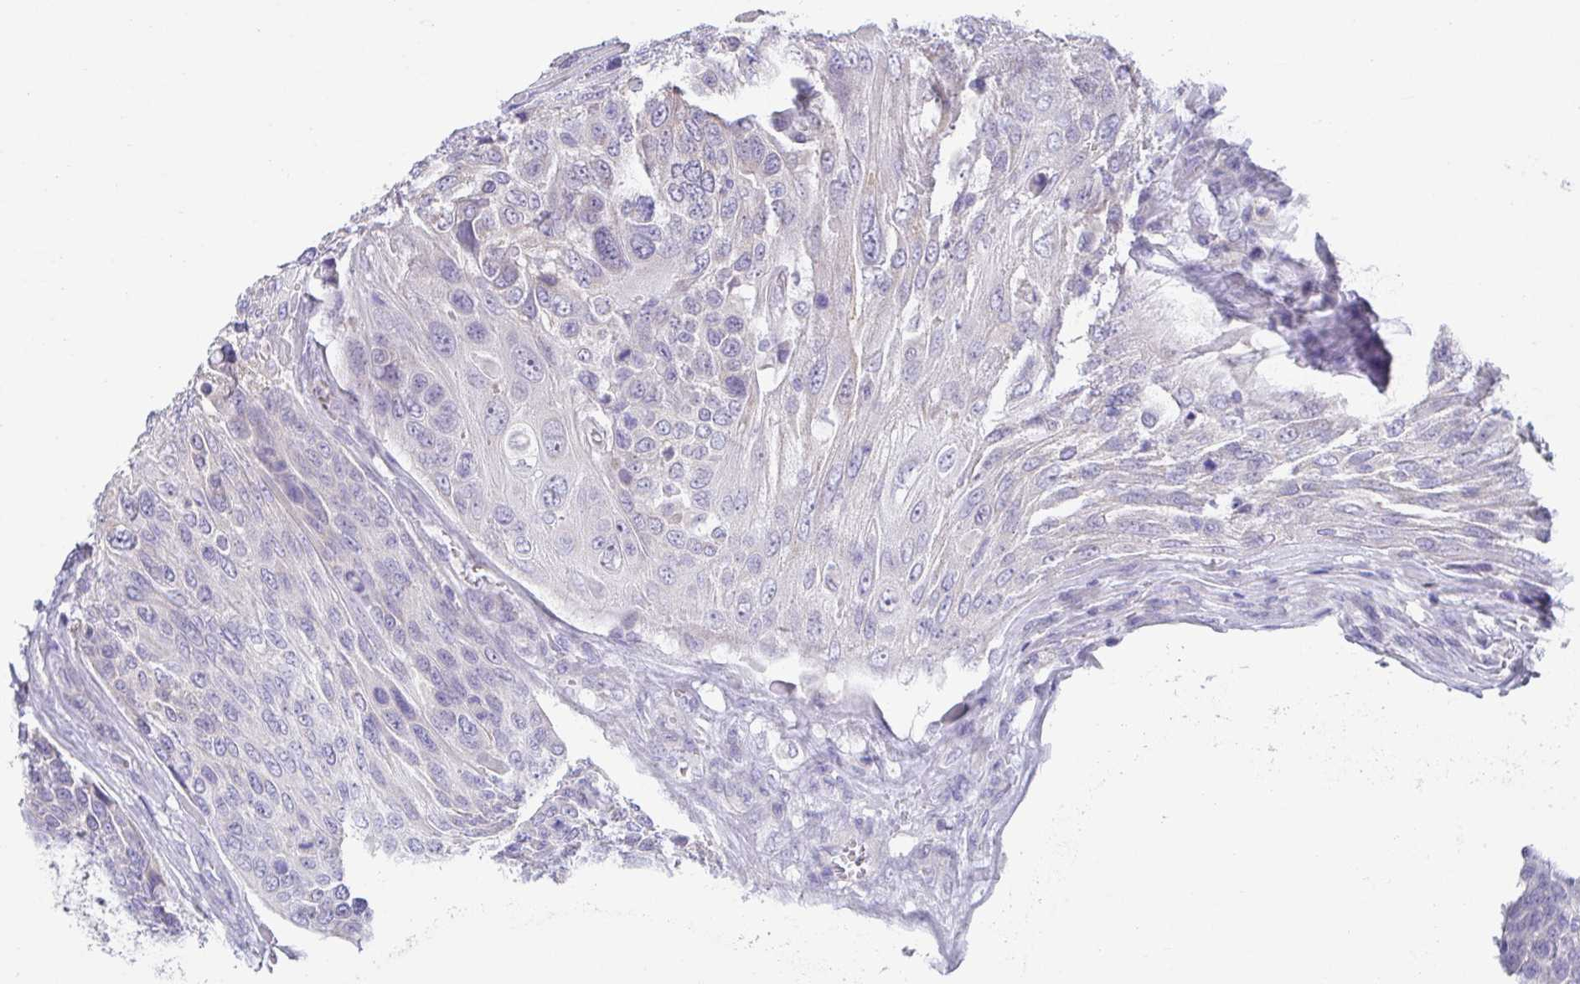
{"staining": {"intensity": "negative", "quantity": "none", "location": "none"}, "tissue": "urothelial cancer", "cell_type": "Tumor cells", "image_type": "cancer", "snomed": [{"axis": "morphology", "description": "Urothelial carcinoma, High grade"}, {"axis": "topography", "description": "Urinary bladder"}], "caption": "Tumor cells show no significant positivity in urothelial cancer. (DAB IHC, high magnification).", "gene": "CXCR1", "patient": {"sex": "female", "age": 70}}